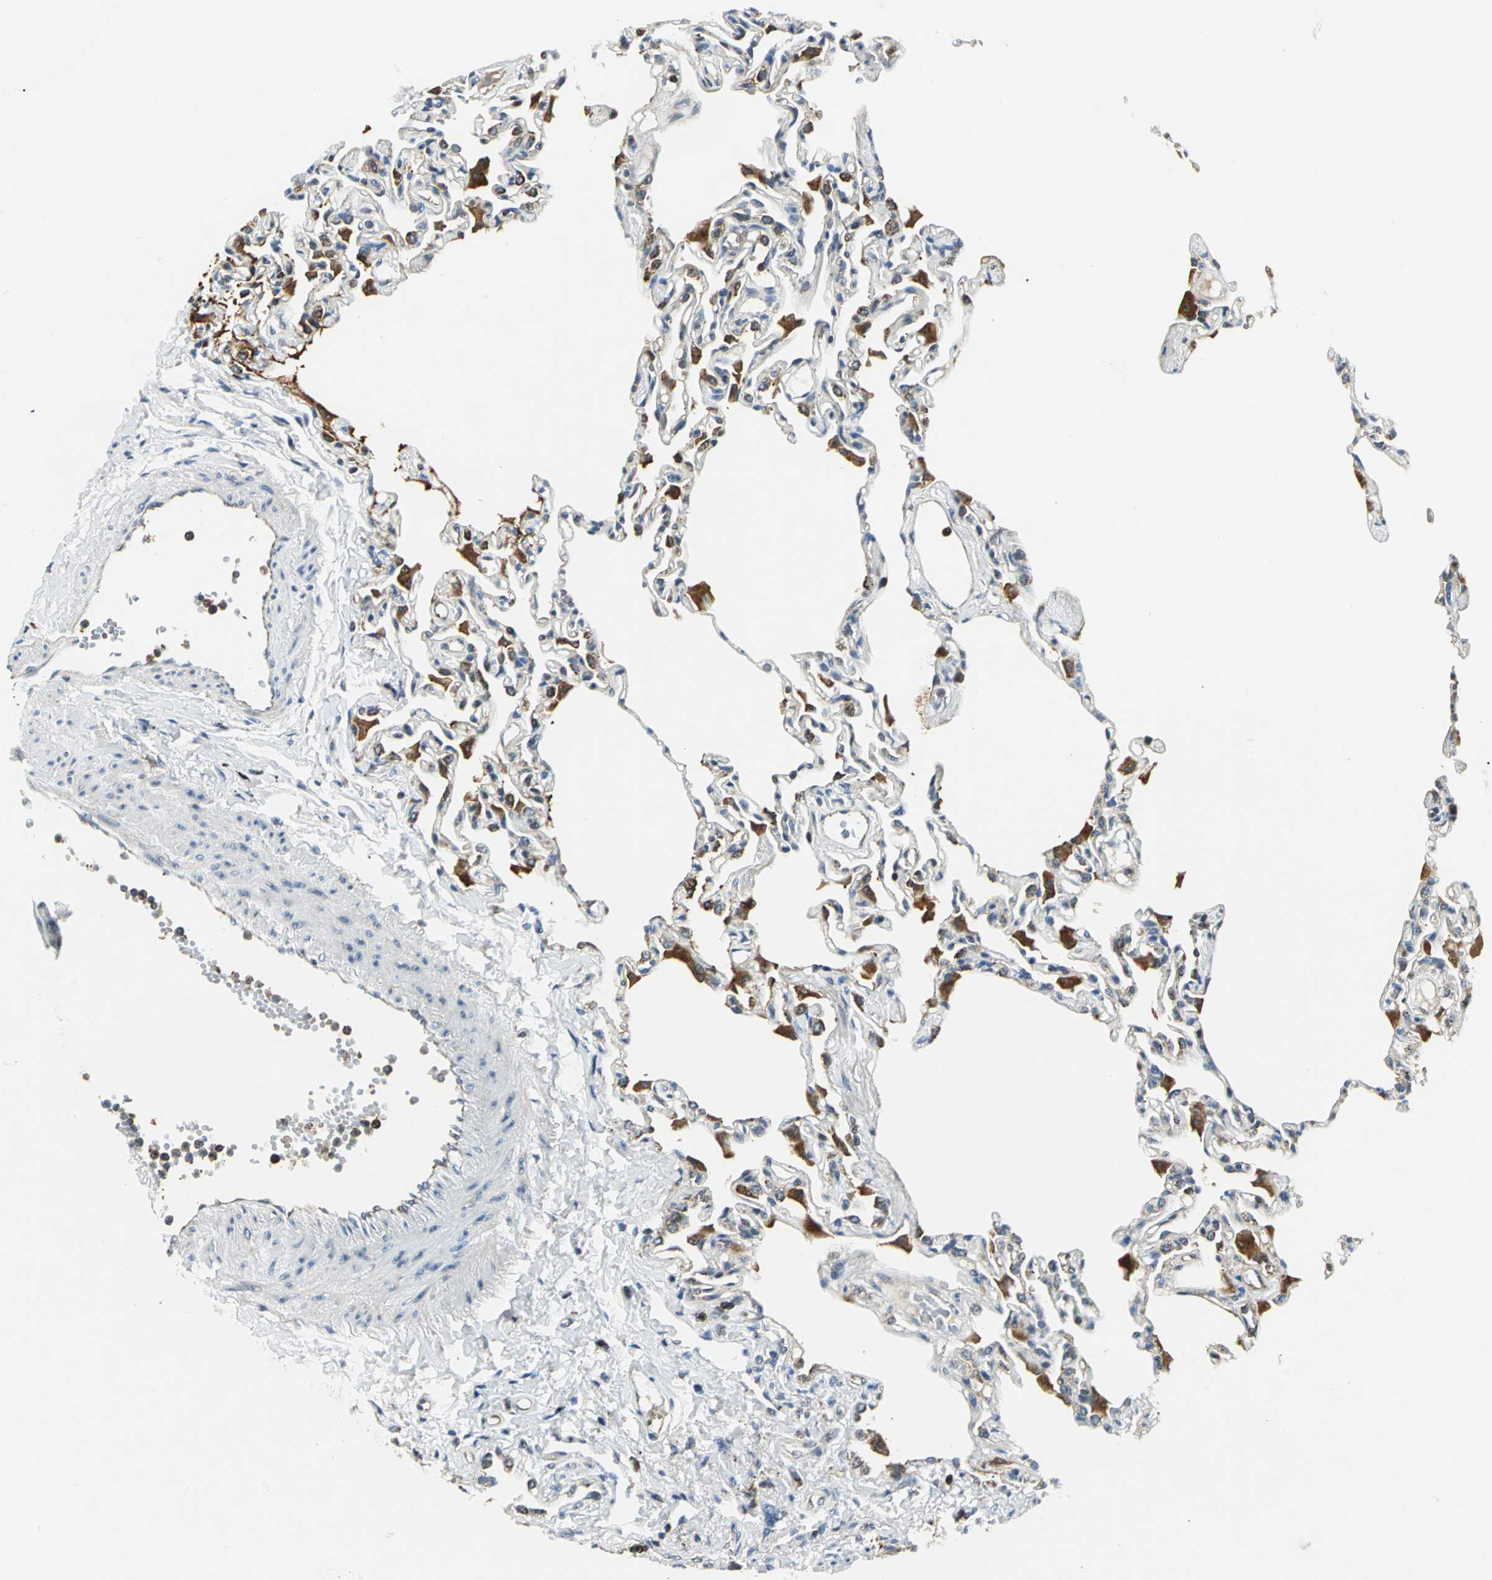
{"staining": {"intensity": "weak", "quantity": "25%-75%", "location": "cytoplasmic/membranous"}, "tissue": "lung", "cell_type": "Alveolar cells", "image_type": "normal", "snomed": [{"axis": "morphology", "description": "Normal tissue, NOS"}, {"axis": "topography", "description": "Lung"}], "caption": "Weak cytoplasmic/membranous staining for a protein is seen in approximately 25%-75% of alveolar cells of normal lung using immunohistochemistry.", "gene": "USP40", "patient": {"sex": "female", "age": 49}}